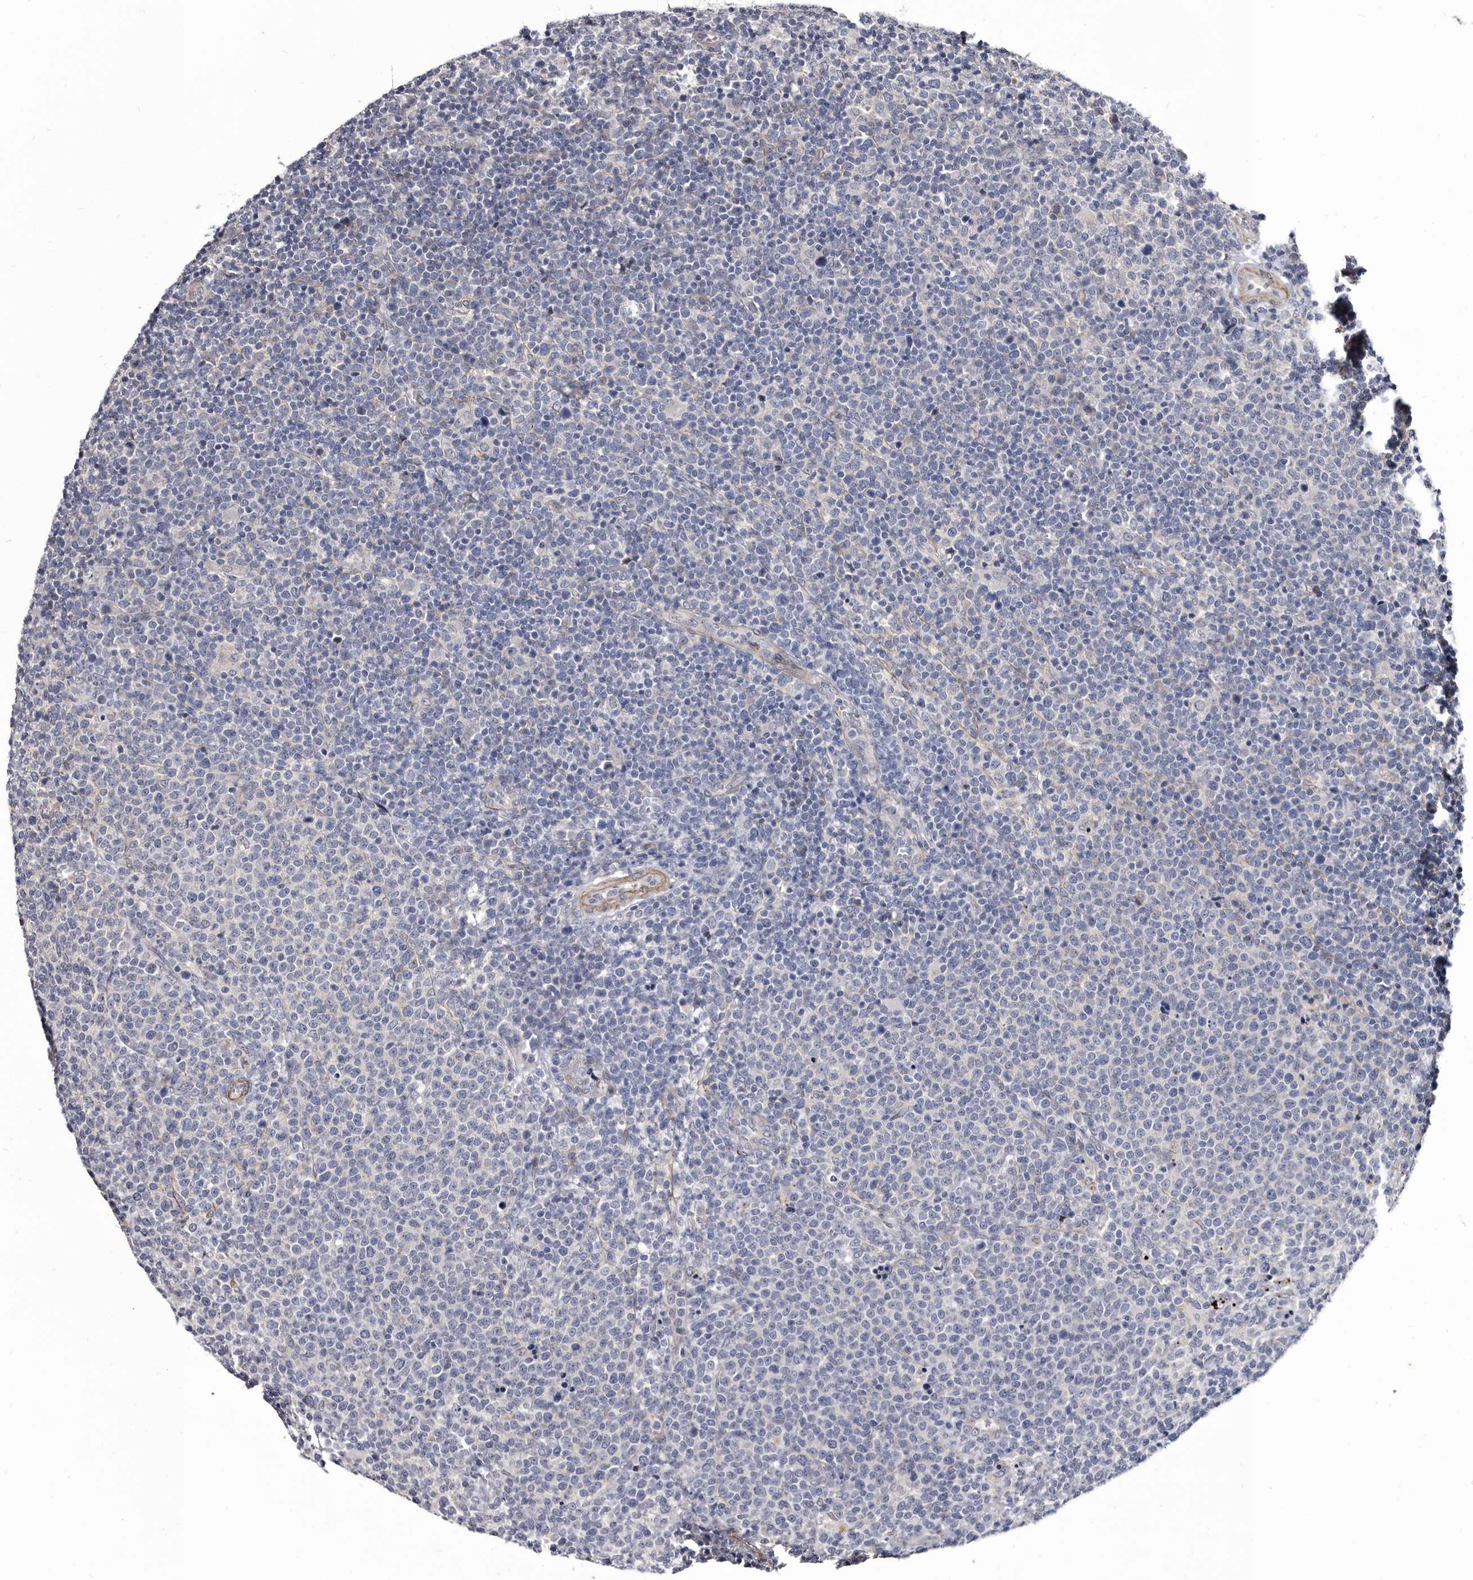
{"staining": {"intensity": "negative", "quantity": "none", "location": "none"}, "tissue": "lymphoma", "cell_type": "Tumor cells", "image_type": "cancer", "snomed": [{"axis": "morphology", "description": "Malignant lymphoma, non-Hodgkin's type, High grade"}, {"axis": "topography", "description": "Lymph node"}], "caption": "Protein analysis of lymphoma exhibits no significant positivity in tumor cells.", "gene": "PROM1", "patient": {"sex": "male", "age": 61}}